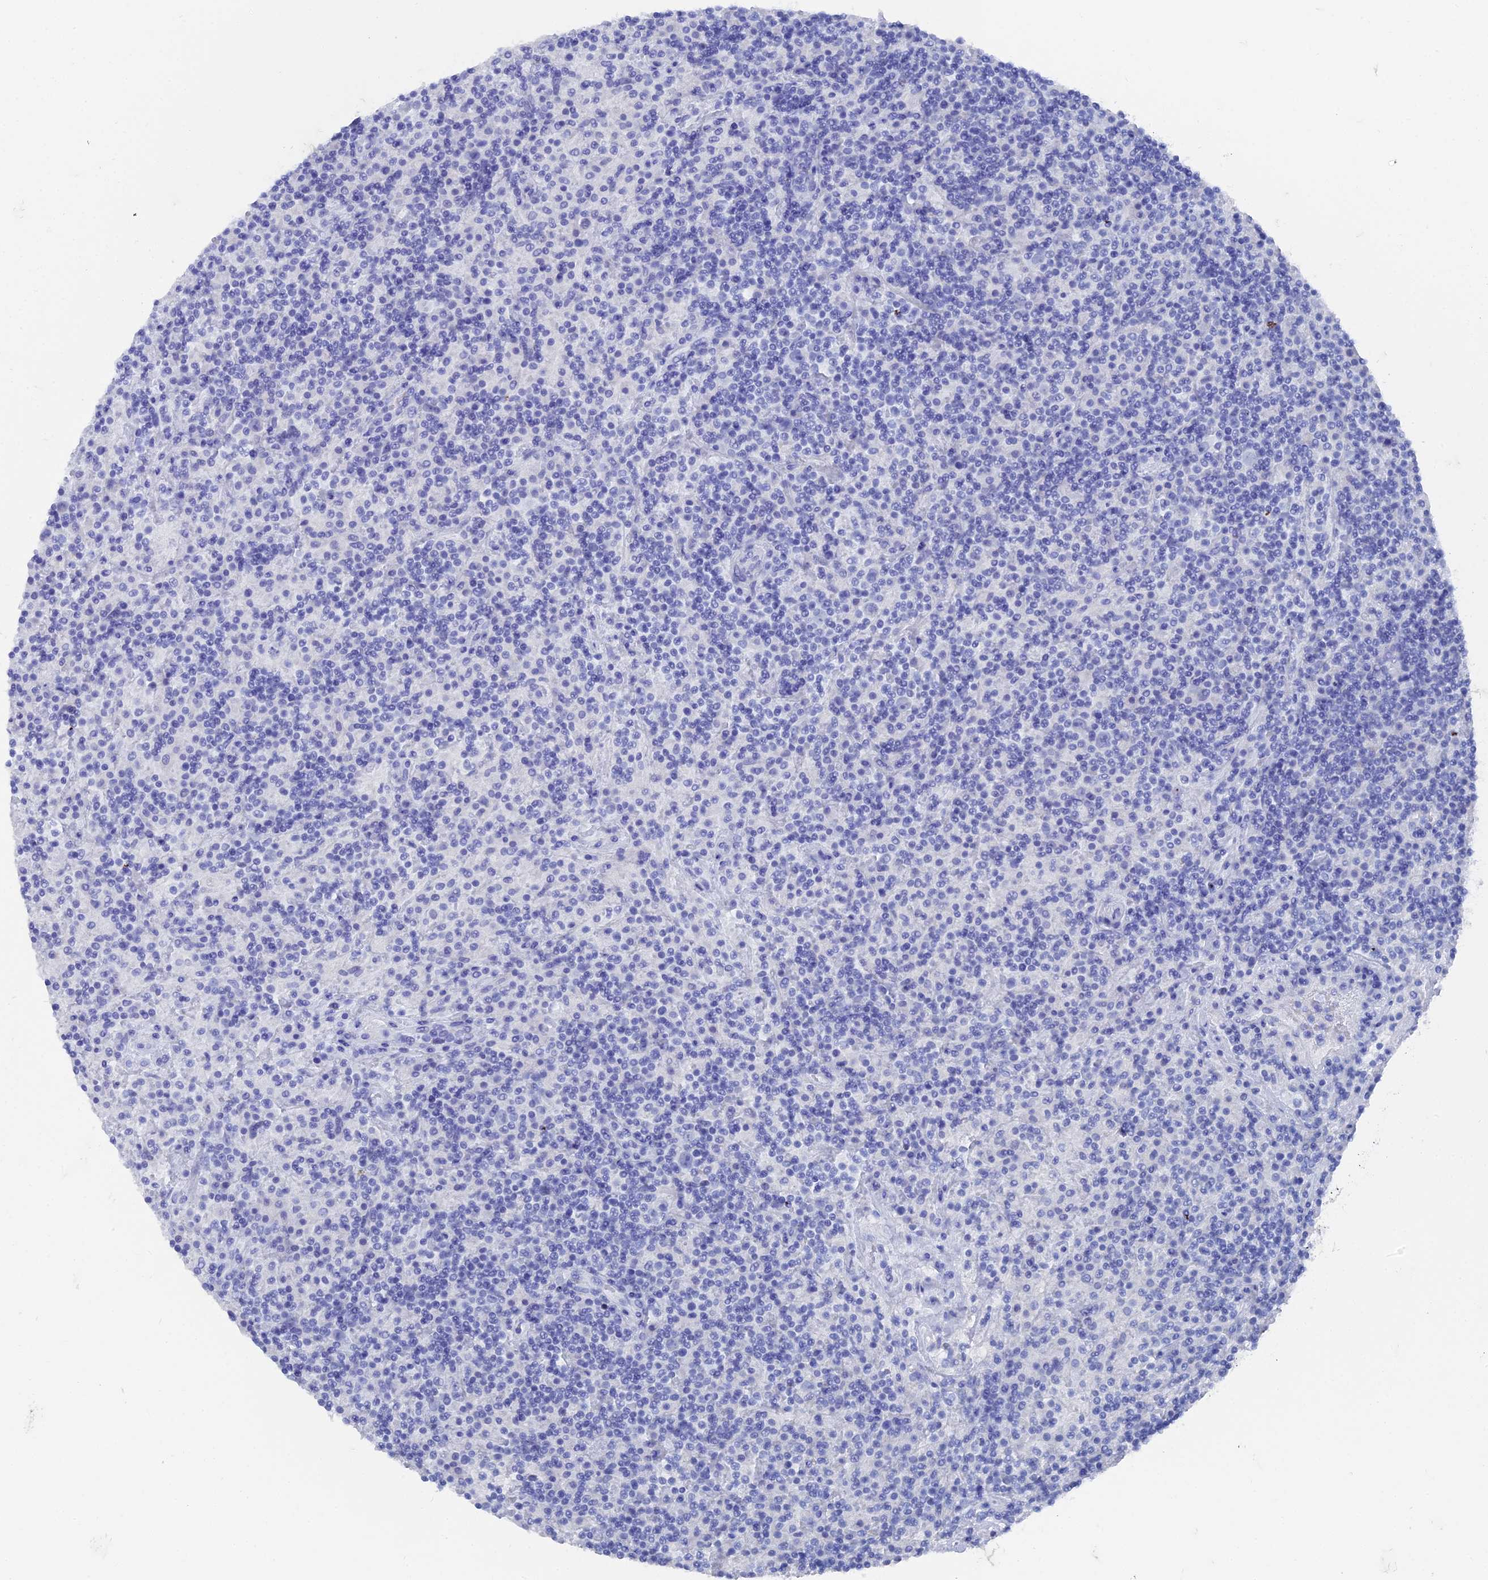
{"staining": {"intensity": "negative", "quantity": "none", "location": "none"}, "tissue": "lymphoma", "cell_type": "Tumor cells", "image_type": "cancer", "snomed": [{"axis": "morphology", "description": "Hodgkin's disease, NOS"}, {"axis": "topography", "description": "Lymph node"}], "caption": "Immunohistochemistry (IHC) of human Hodgkin's disease reveals no staining in tumor cells.", "gene": "ENPP3", "patient": {"sex": "male", "age": 70}}